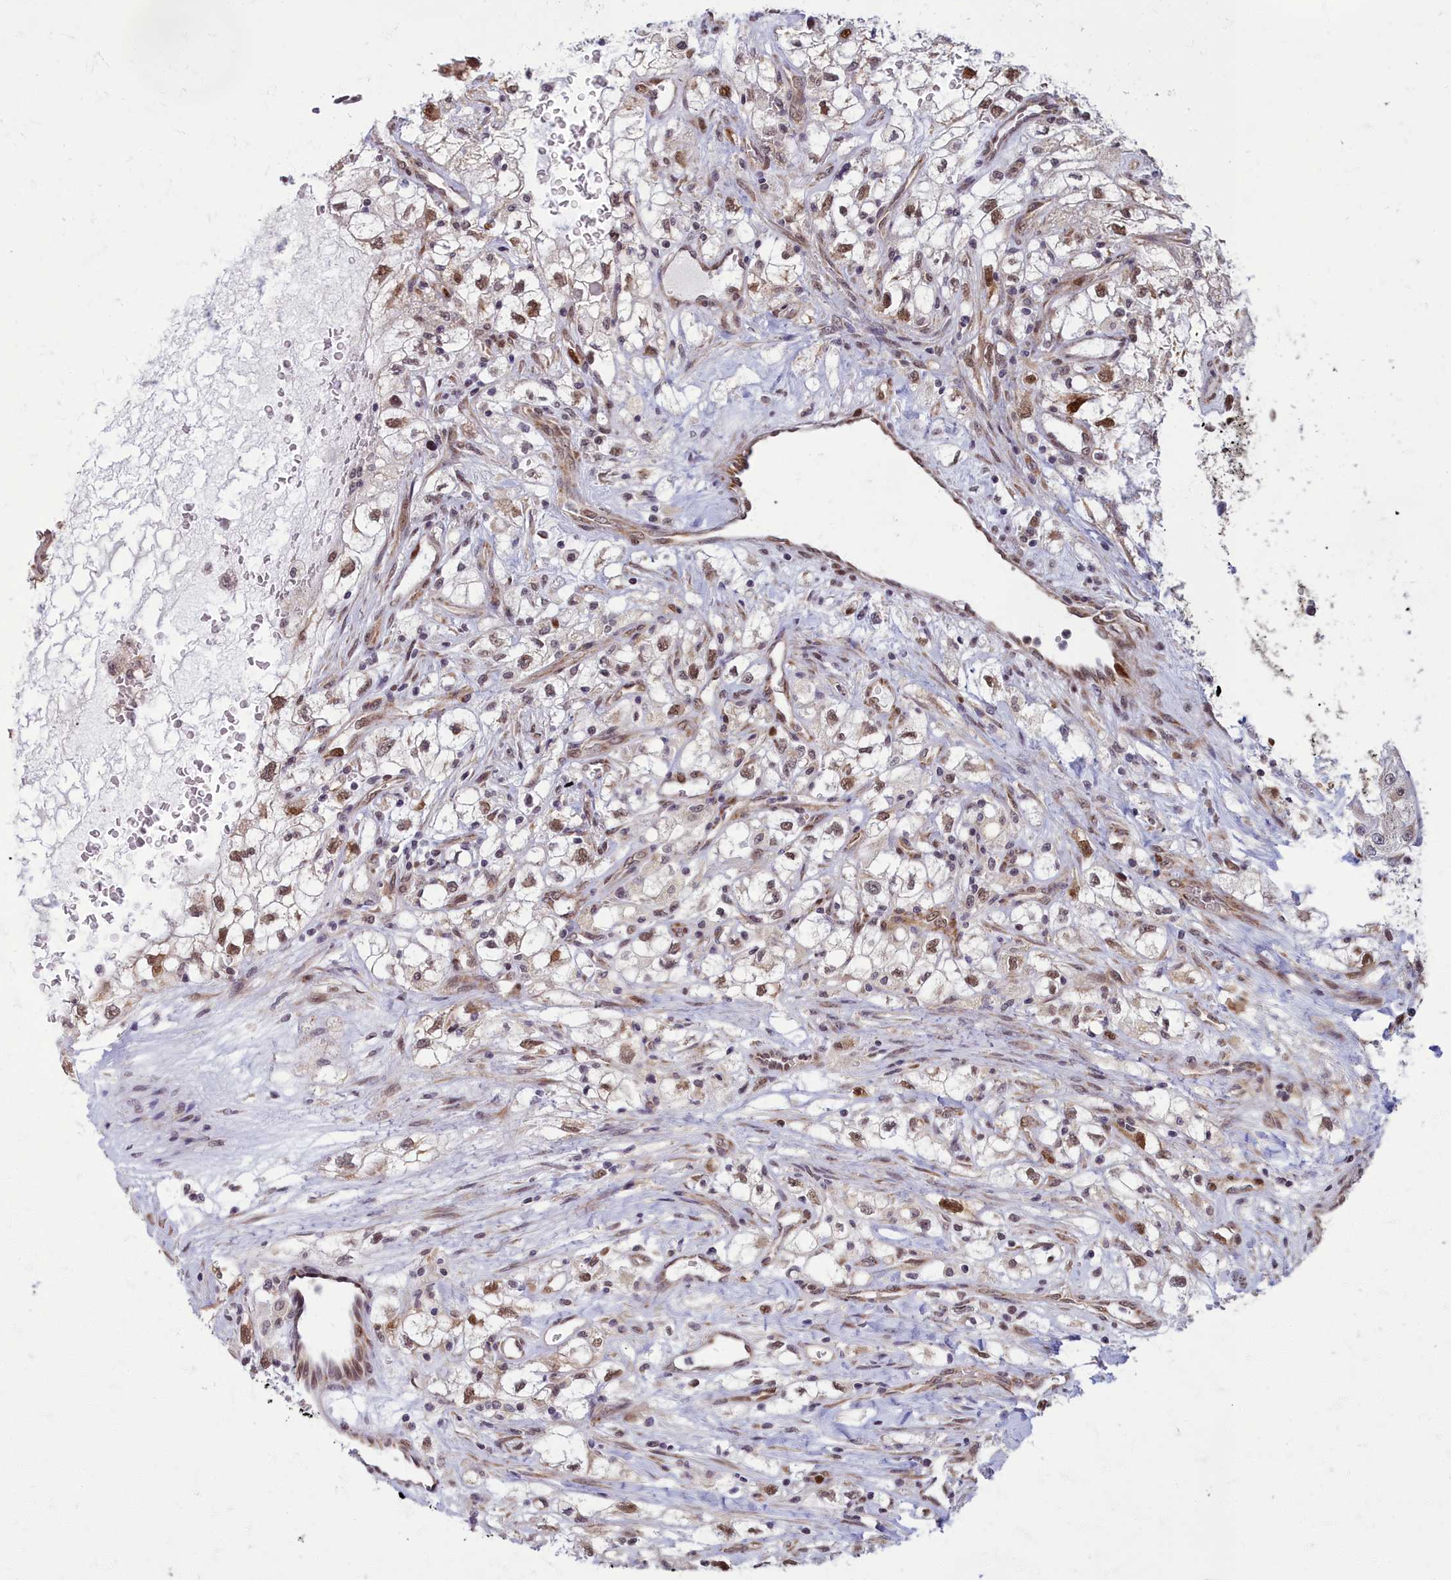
{"staining": {"intensity": "moderate", "quantity": ">75%", "location": "nuclear"}, "tissue": "renal cancer", "cell_type": "Tumor cells", "image_type": "cancer", "snomed": [{"axis": "morphology", "description": "Adenocarcinoma, NOS"}, {"axis": "topography", "description": "Kidney"}], "caption": "IHC photomicrograph of renal cancer stained for a protein (brown), which exhibits medium levels of moderate nuclear positivity in approximately >75% of tumor cells.", "gene": "EARS2", "patient": {"sex": "male", "age": 59}}